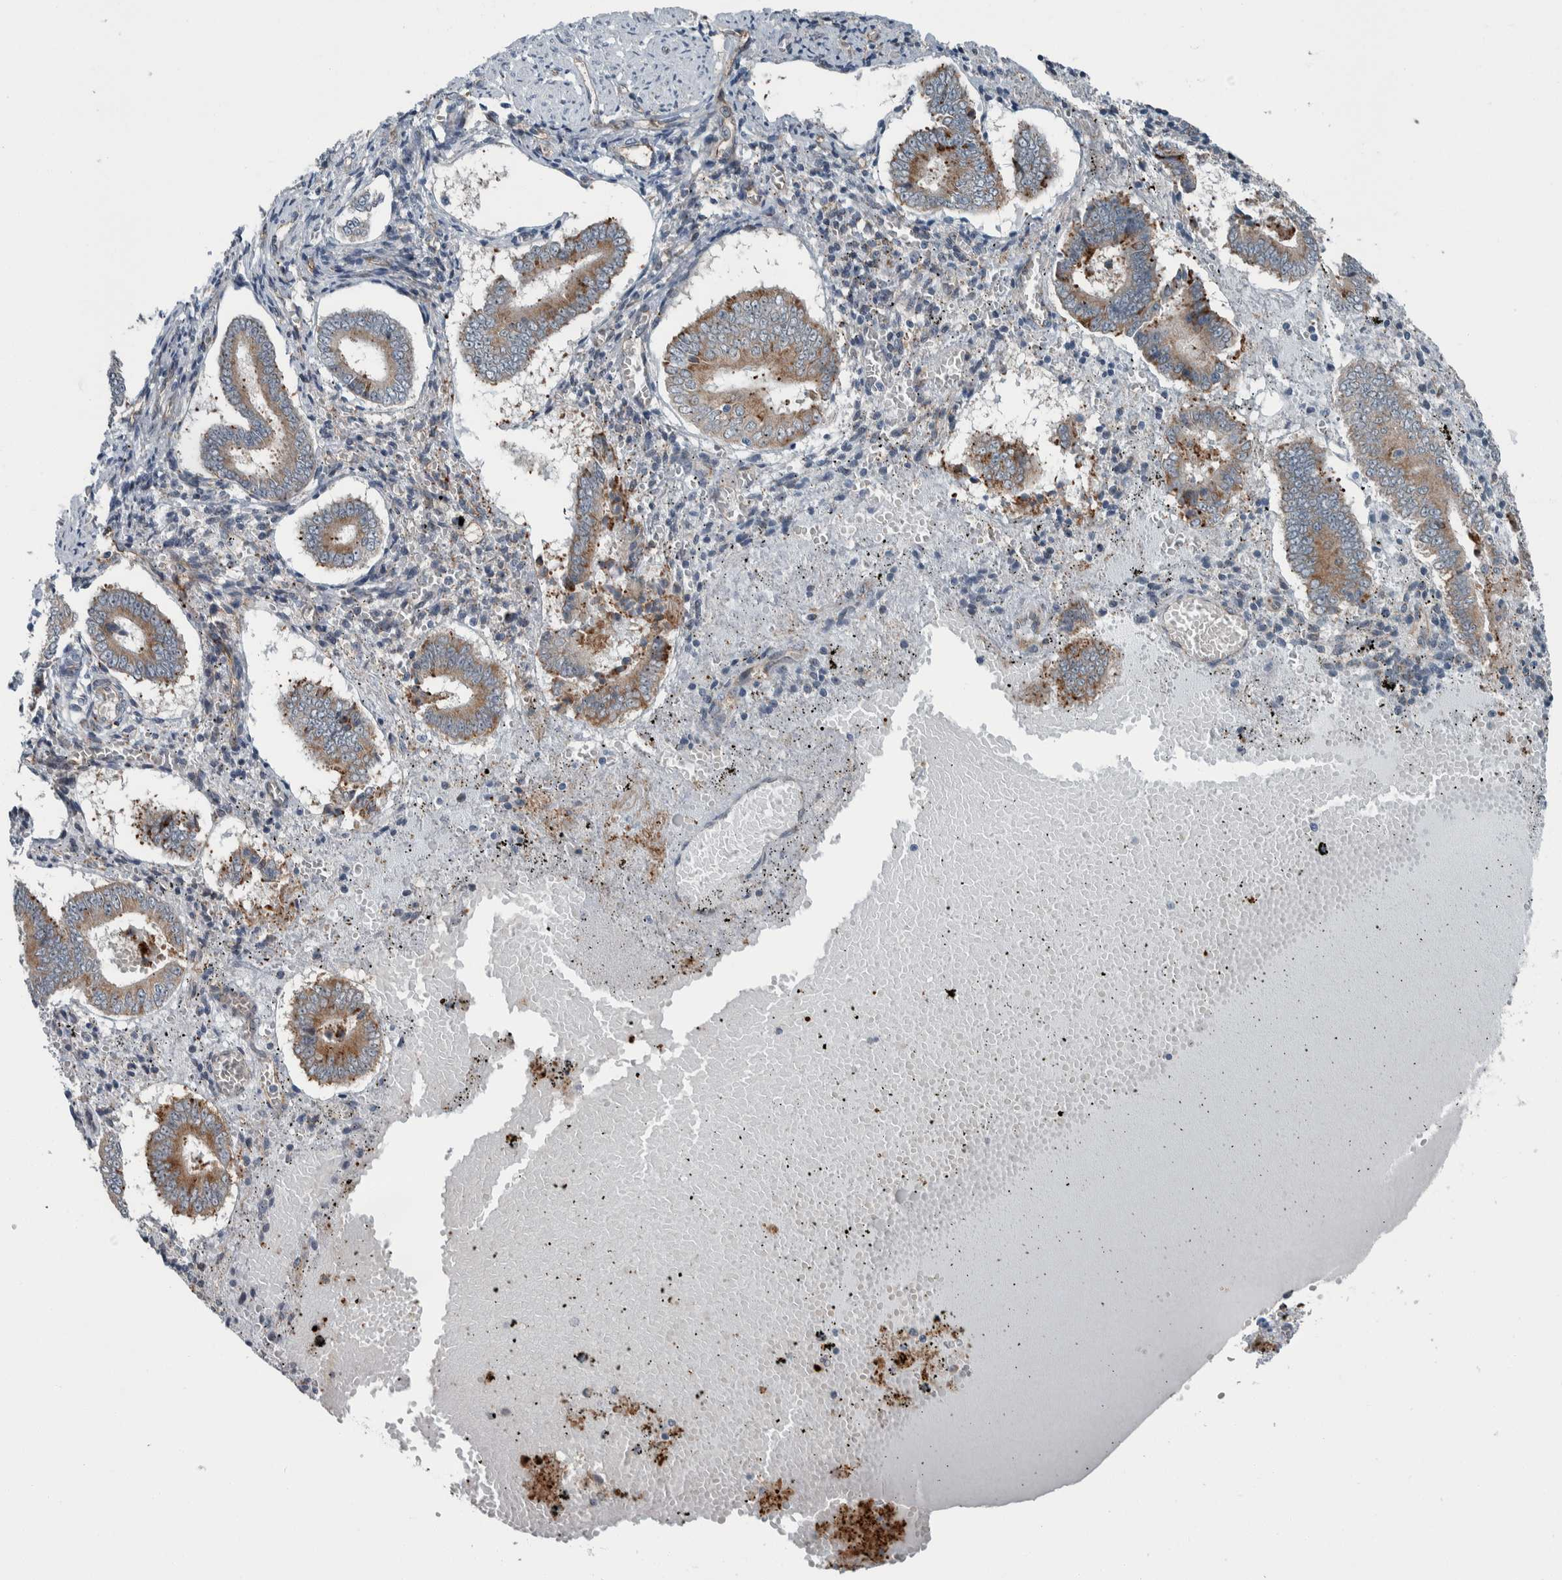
{"staining": {"intensity": "negative", "quantity": "none", "location": "none"}, "tissue": "endometrium", "cell_type": "Cells in endometrial stroma", "image_type": "normal", "snomed": [{"axis": "morphology", "description": "Normal tissue, NOS"}, {"axis": "topography", "description": "Endometrium"}], "caption": "High power microscopy image of an immunohistochemistry histopathology image of benign endometrium, revealing no significant staining in cells in endometrial stroma.", "gene": "USP25", "patient": {"sex": "female", "age": 42}}